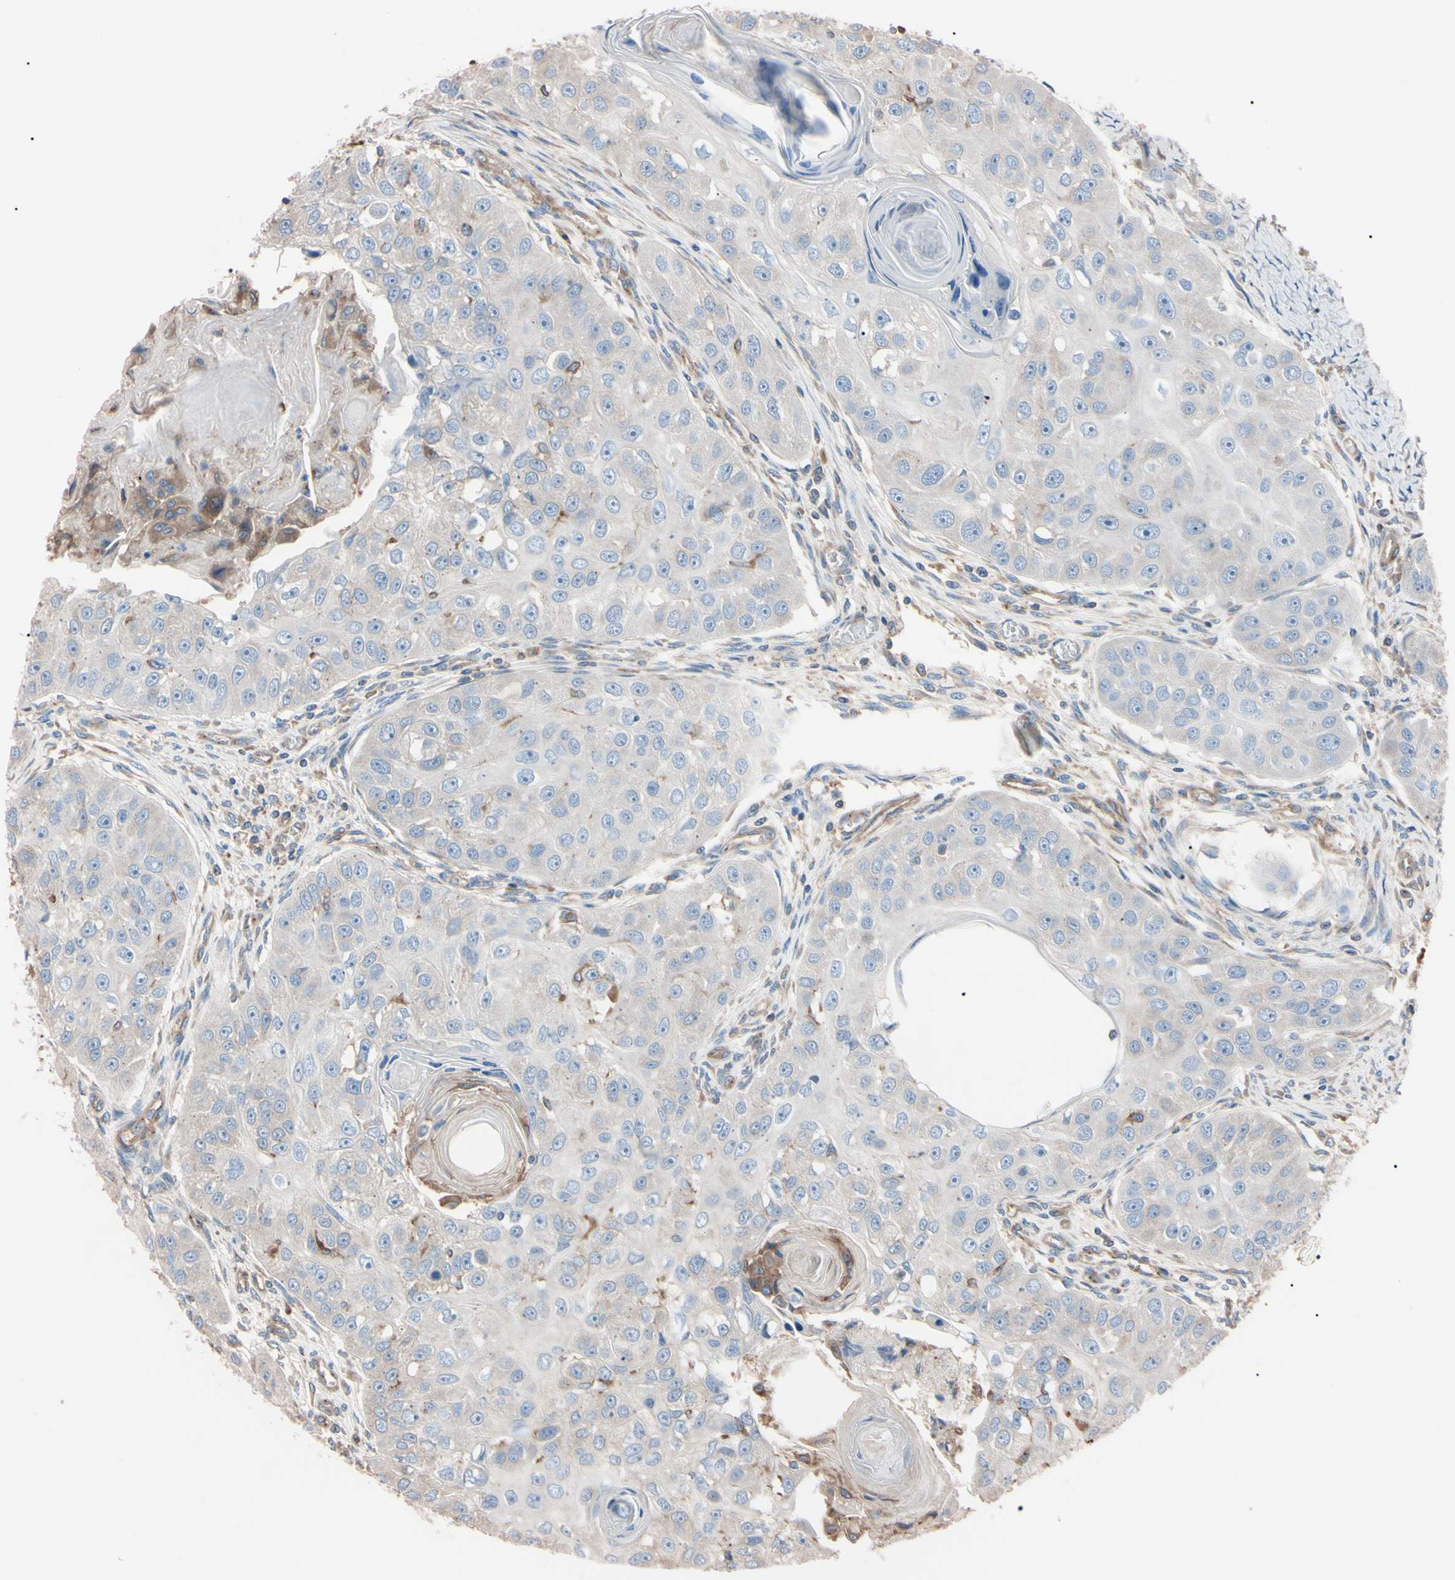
{"staining": {"intensity": "weak", "quantity": ">75%", "location": "cytoplasmic/membranous"}, "tissue": "head and neck cancer", "cell_type": "Tumor cells", "image_type": "cancer", "snomed": [{"axis": "morphology", "description": "Normal tissue, NOS"}, {"axis": "morphology", "description": "Squamous cell carcinoma, NOS"}, {"axis": "topography", "description": "Skeletal muscle"}, {"axis": "topography", "description": "Head-Neck"}], "caption": "DAB immunohistochemical staining of human head and neck cancer (squamous cell carcinoma) demonstrates weak cytoplasmic/membranous protein expression in approximately >75% of tumor cells.", "gene": "PRKACA", "patient": {"sex": "male", "age": 51}}